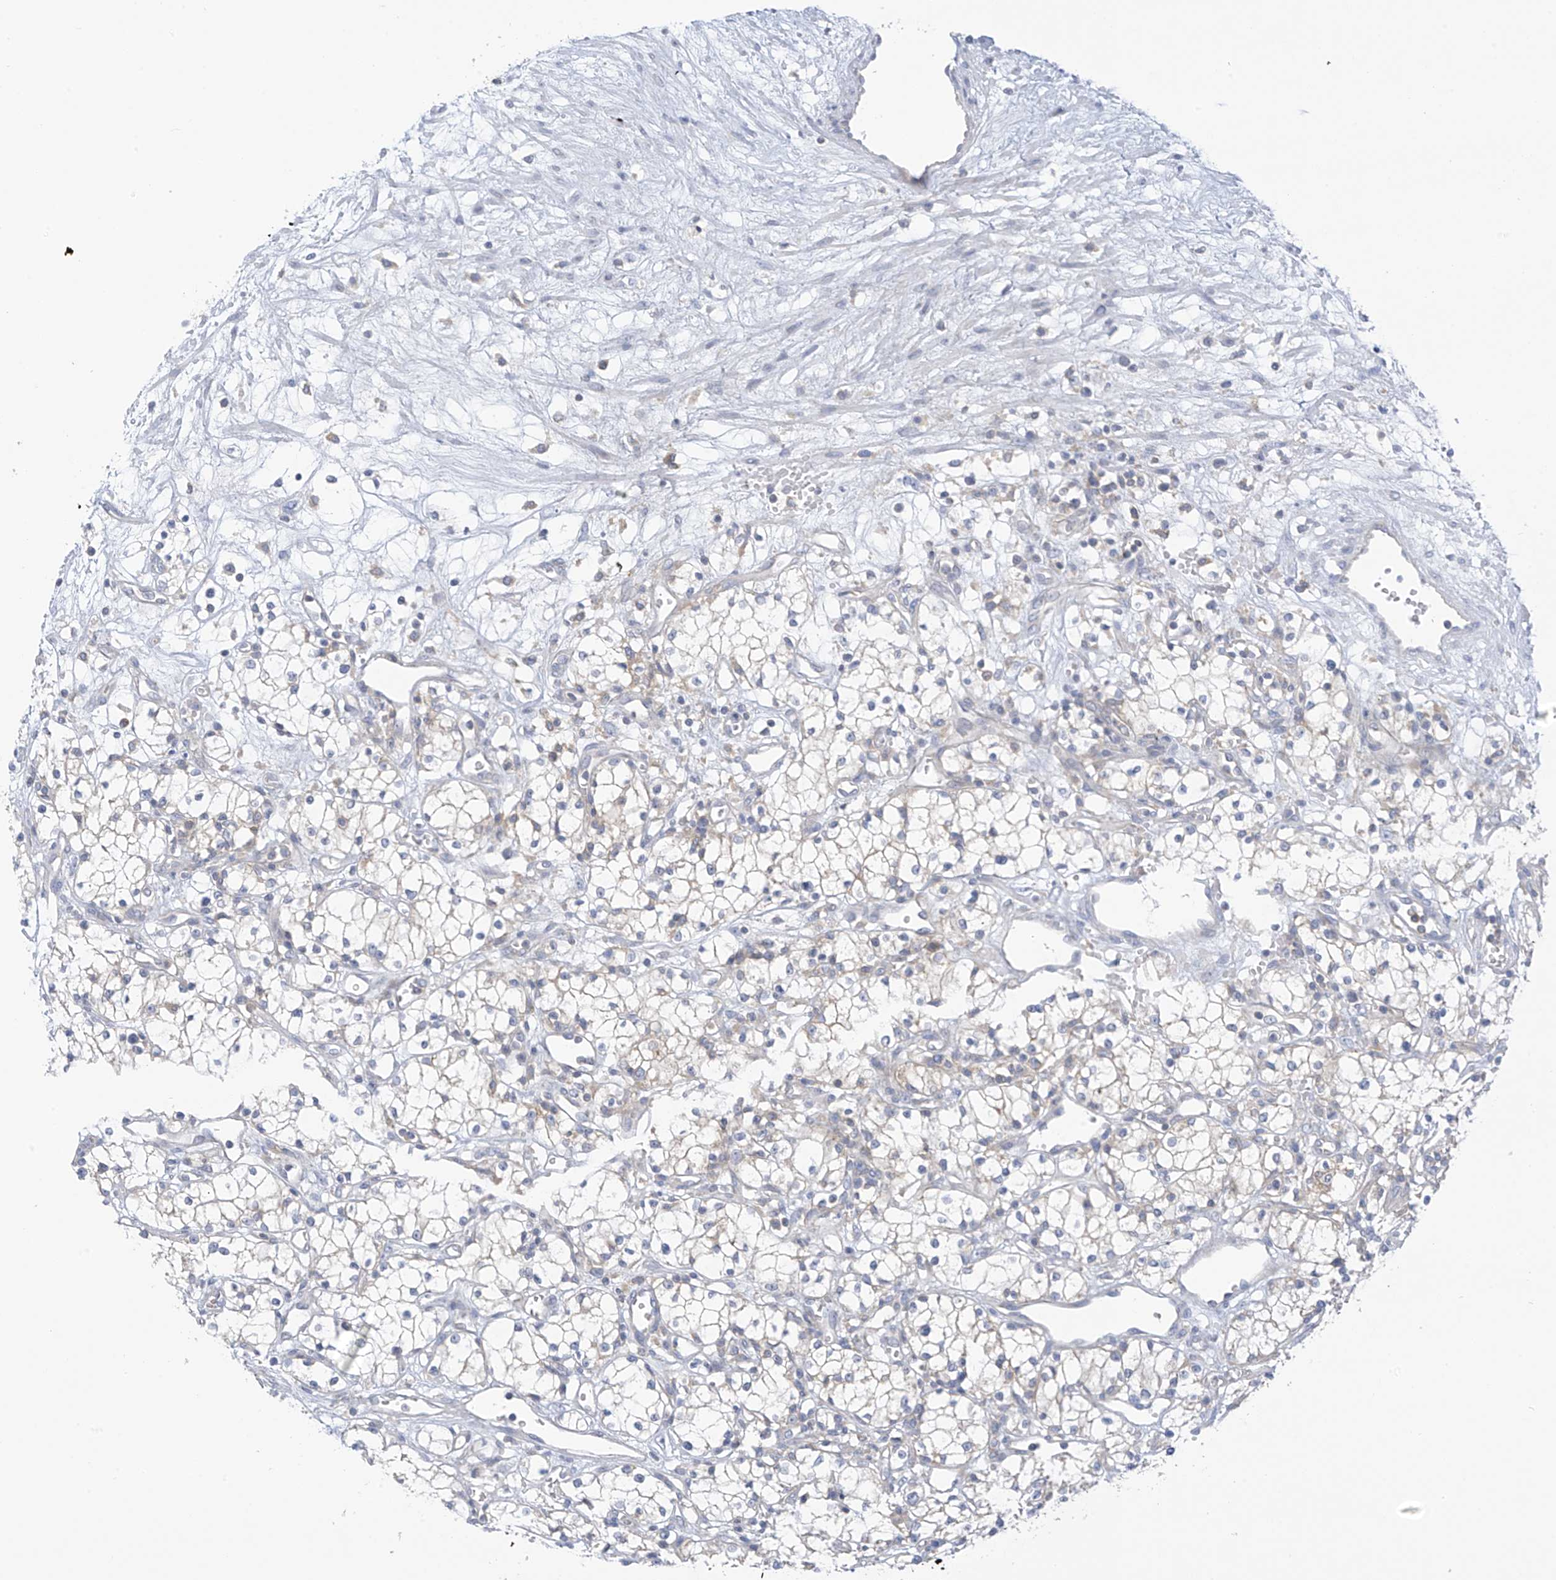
{"staining": {"intensity": "negative", "quantity": "none", "location": "none"}, "tissue": "renal cancer", "cell_type": "Tumor cells", "image_type": "cancer", "snomed": [{"axis": "morphology", "description": "Adenocarcinoma, NOS"}, {"axis": "topography", "description": "Kidney"}], "caption": "A high-resolution photomicrograph shows immunohistochemistry staining of renal cancer (adenocarcinoma), which demonstrates no significant staining in tumor cells. Nuclei are stained in blue.", "gene": "SLC6A12", "patient": {"sex": "male", "age": 59}}